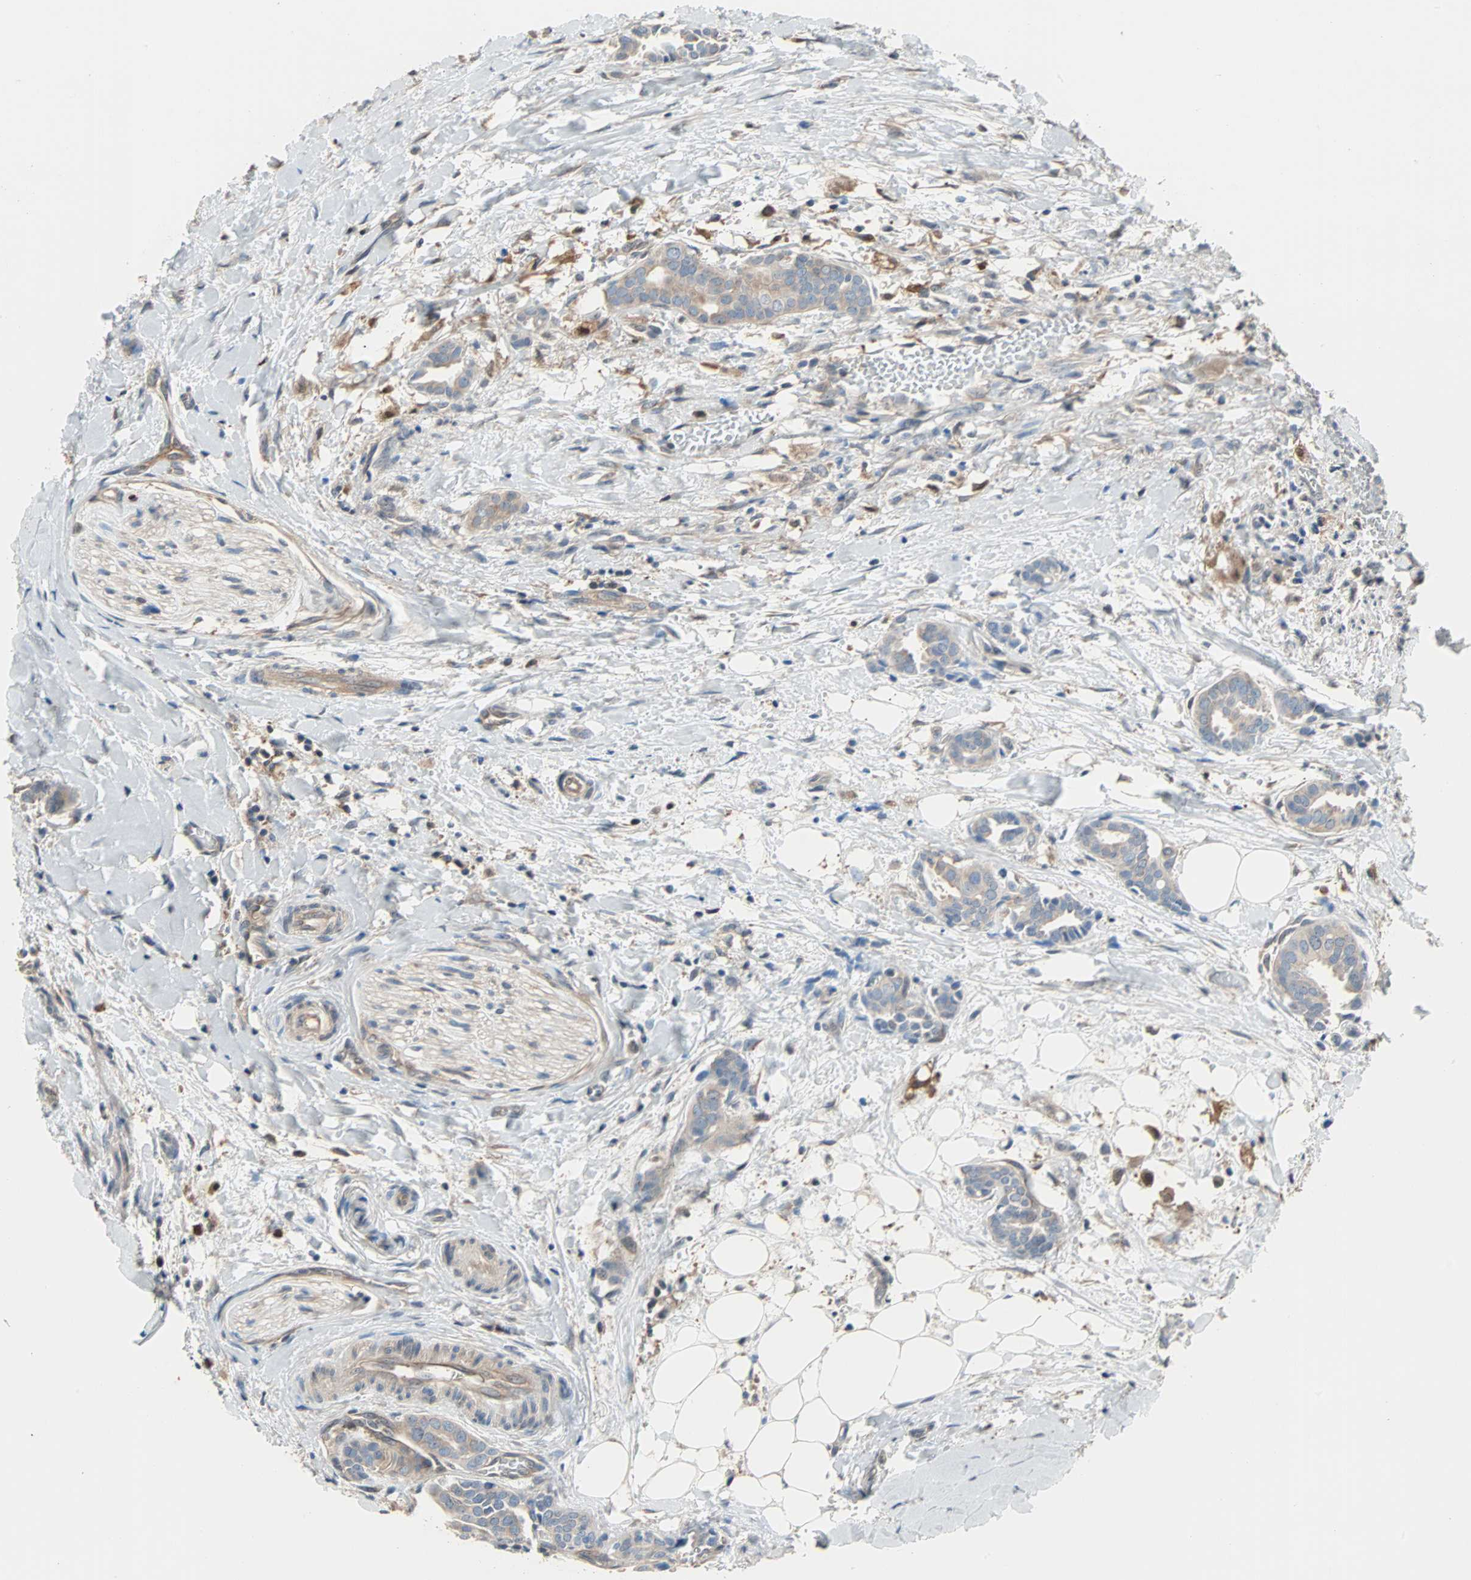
{"staining": {"intensity": "moderate", "quantity": "25%-75%", "location": "cytoplasmic/membranous"}, "tissue": "head and neck cancer", "cell_type": "Tumor cells", "image_type": "cancer", "snomed": [{"axis": "morphology", "description": "Adenocarcinoma, NOS"}, {"axis": "topography", "description": "Salivary gland"}, {"axis": "topography", "description": "Head-Neck"}], "caption": "Immunohistochemistry (IHC) micrograph of human head and neck adenocarcinoma stained for a protein (brown), which demonstrates medium levels of moderate cytoplasmic/membranous positivity in about 25%-75% of tumor cells.", "gene": "PRDX1", "patient": {"sex": "female", "age": 59}}